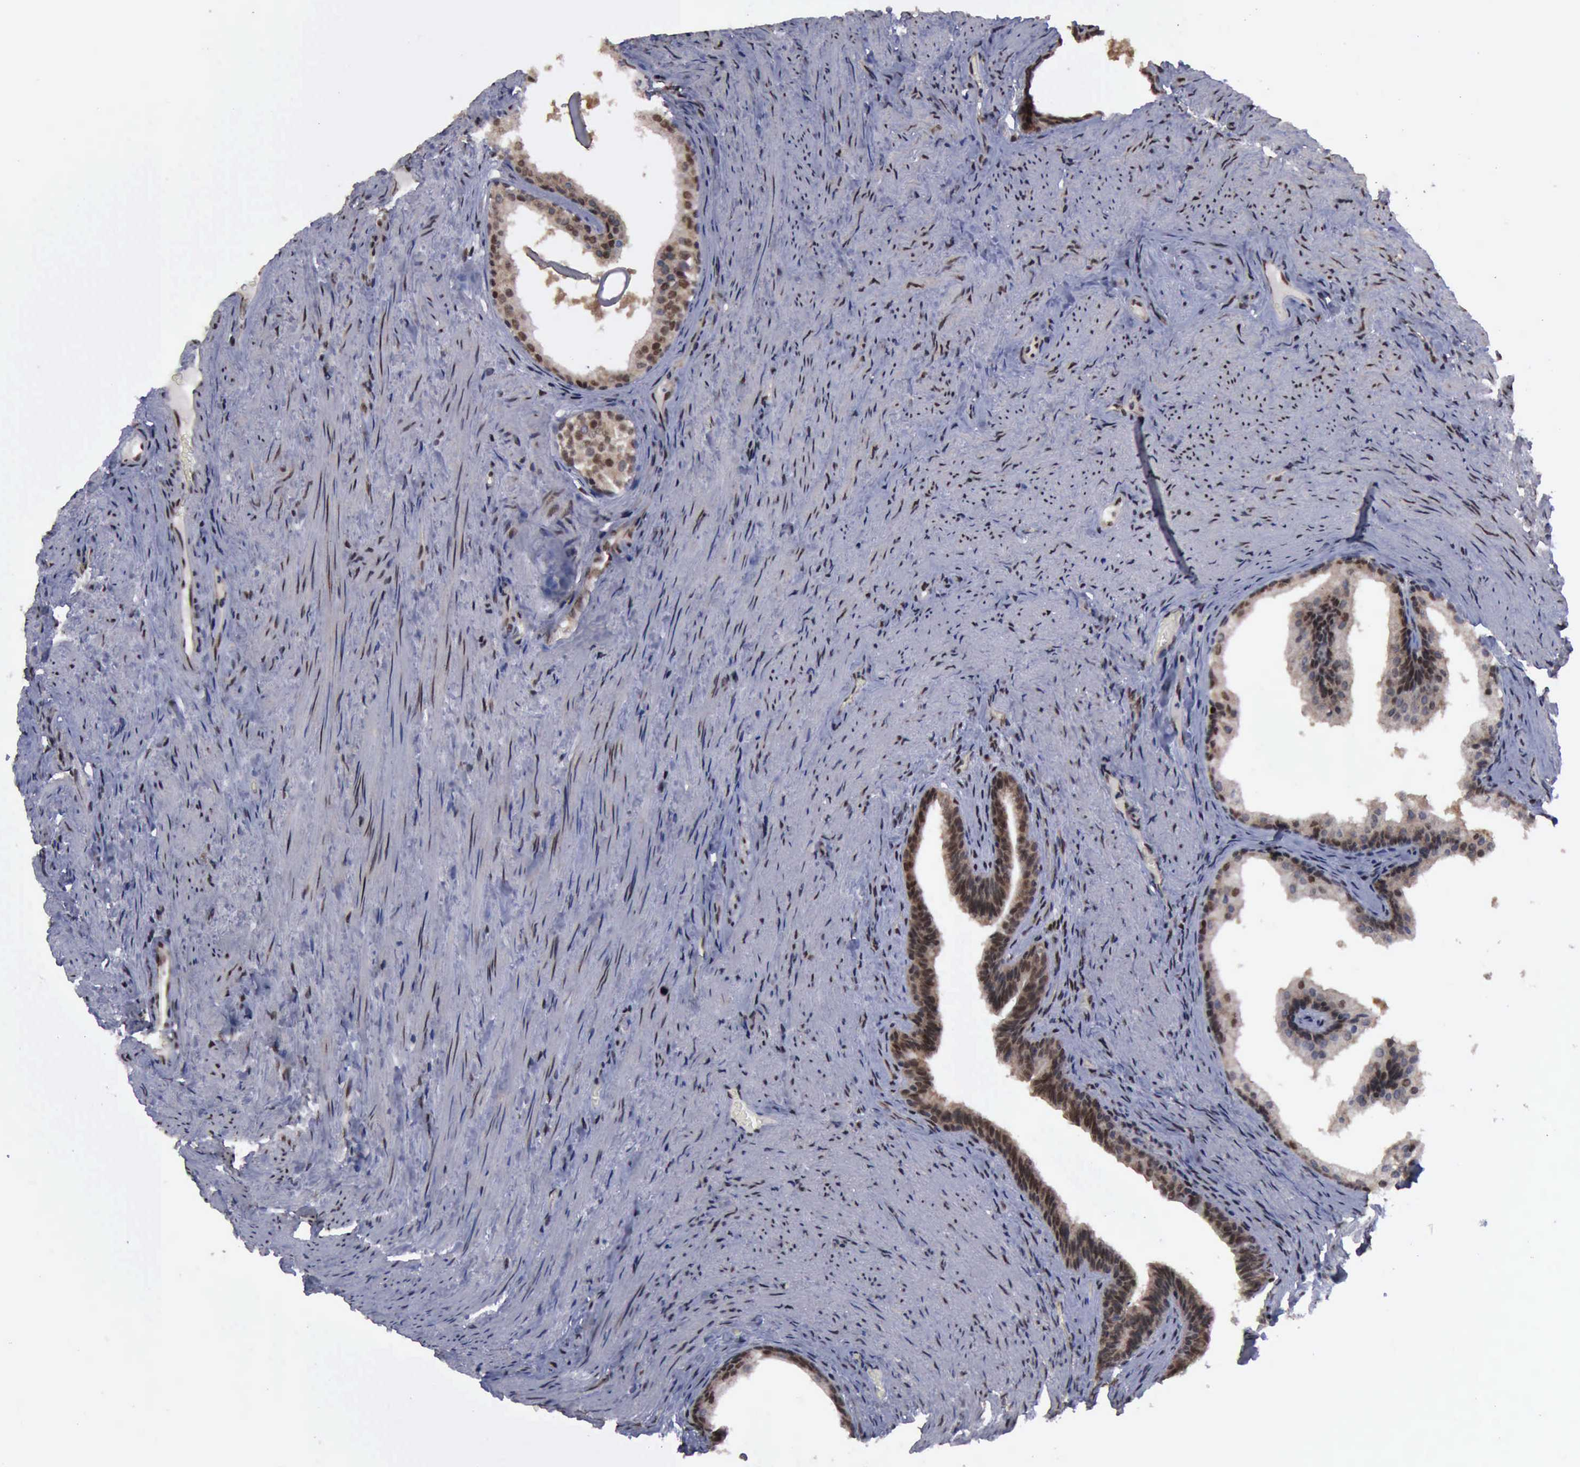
{"staining": {"intensity": "moderate", "quantity": ">75%", "location": "cytoplasmic/membranous,nuclear"}, "tissue": "prostate cancer", "cell_type": "Tumor cells", "image_type": "cancer", "snomed": [{"axis": "morphology", "description": "Adenocarcinoma, Medium grade"}, {"axis": "topography", "description": "Prostate"}], "caption": "DAB (3,3'-diaminobenzidine) immunohistochemical staining of human prostate cancer exhibits moderate cytoplasmic/membranous and nuclear protein positivity in approximately >75% of tumor cells.", "gene": "RTCB", "patient": {"sex": "male", "age": 60}}